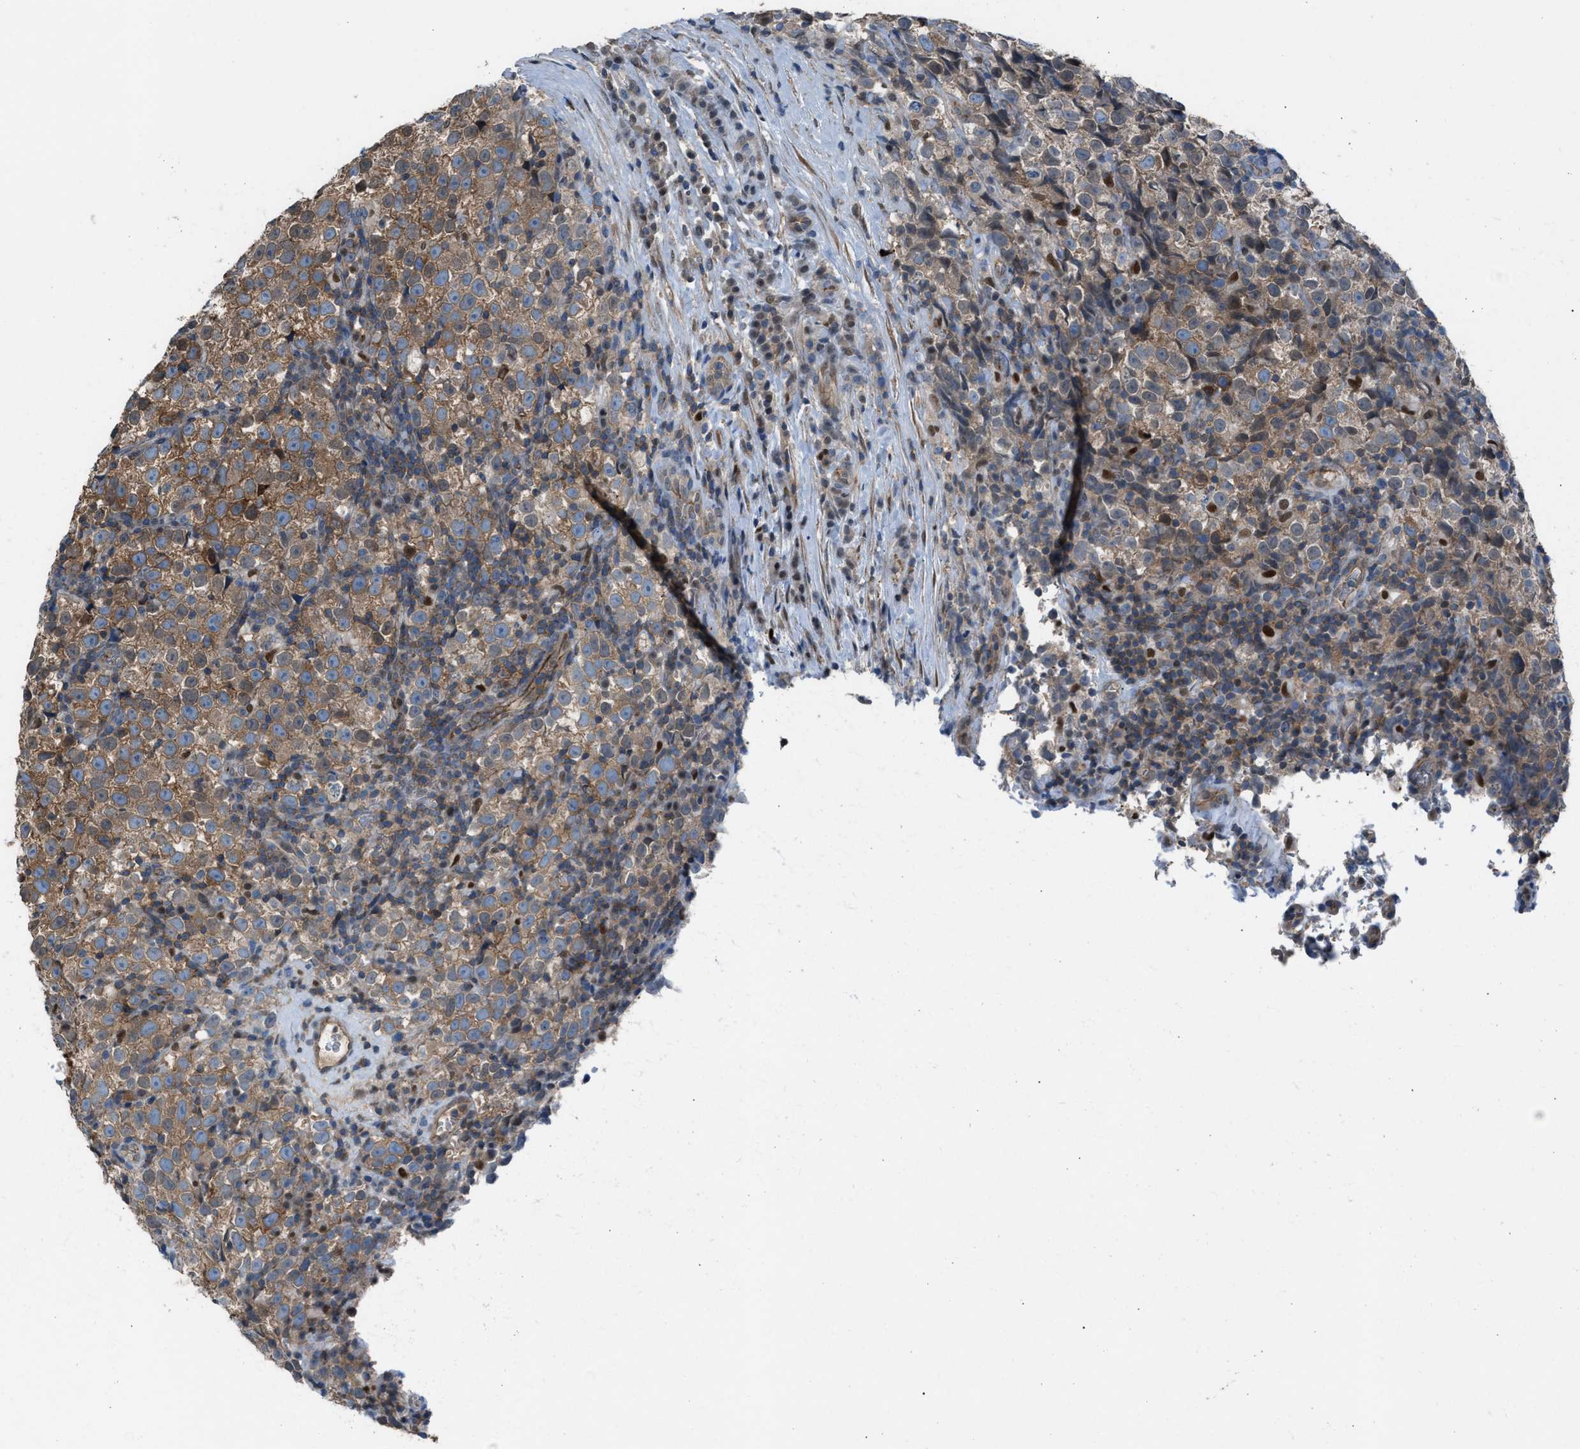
{"staining": {"intensity": "moderate", "quantity": ">75%", "location": "cytoplasmic/membranous"}, "tissue": "testis cancer", "cell_type": "Tumor cells", "image_type": "cancer", "snomed": [{"axis": "morphology", "description": "Normal tissue, NOS"}, {"axis": "morphology", "description": "Seminoma, NOS"}, {"axis": "topography", "description": "Testis"}], "caption": "A photomicrograph of seminoma (testis) stained for a protein reveals moderate cytoplasmic/membranous brown staining in tumor cells.", "gene": "CRTC1", "patient": {"sex": "male", "age": 43}}